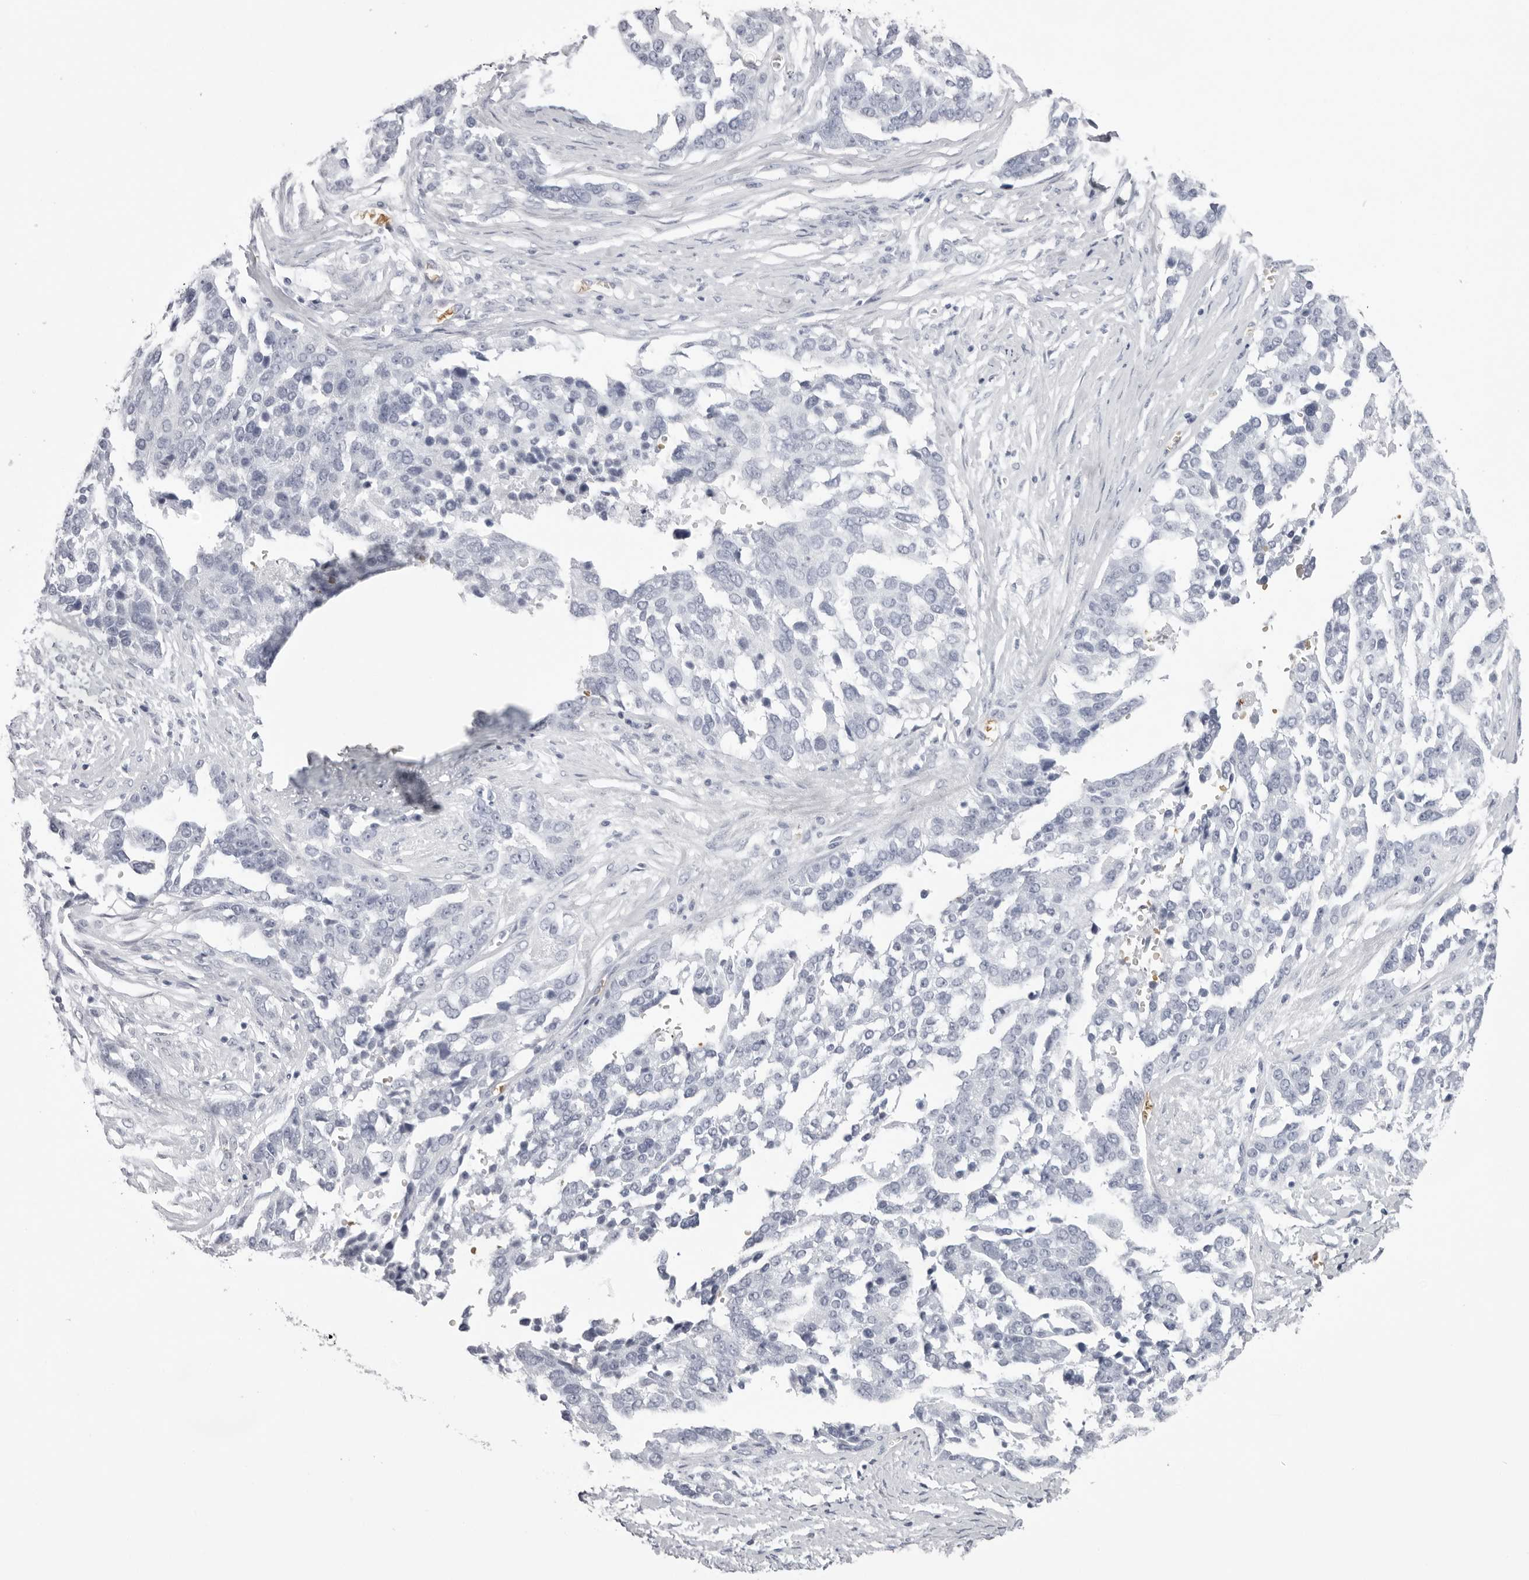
{"staining": {"intensity": "negative", "quantity": "none", "location": "none"}, "tissue": "ovarian cancer", "cell_type": "Tumor cells", "image_type": "cancer", "snomed": [{"axis": "morphology", "description": "Cystadenocarcinoma, serous, NOS"}, {"axis": "topography", "description": "Ovary"}], "caption": "Immunohistochemical staining of serous cystadenocarcinoma (ovarian) exhibits no significant positivity in tumor cells.", "gene": "SPTA1", "patient": {"sex": "female", "age": 44}}